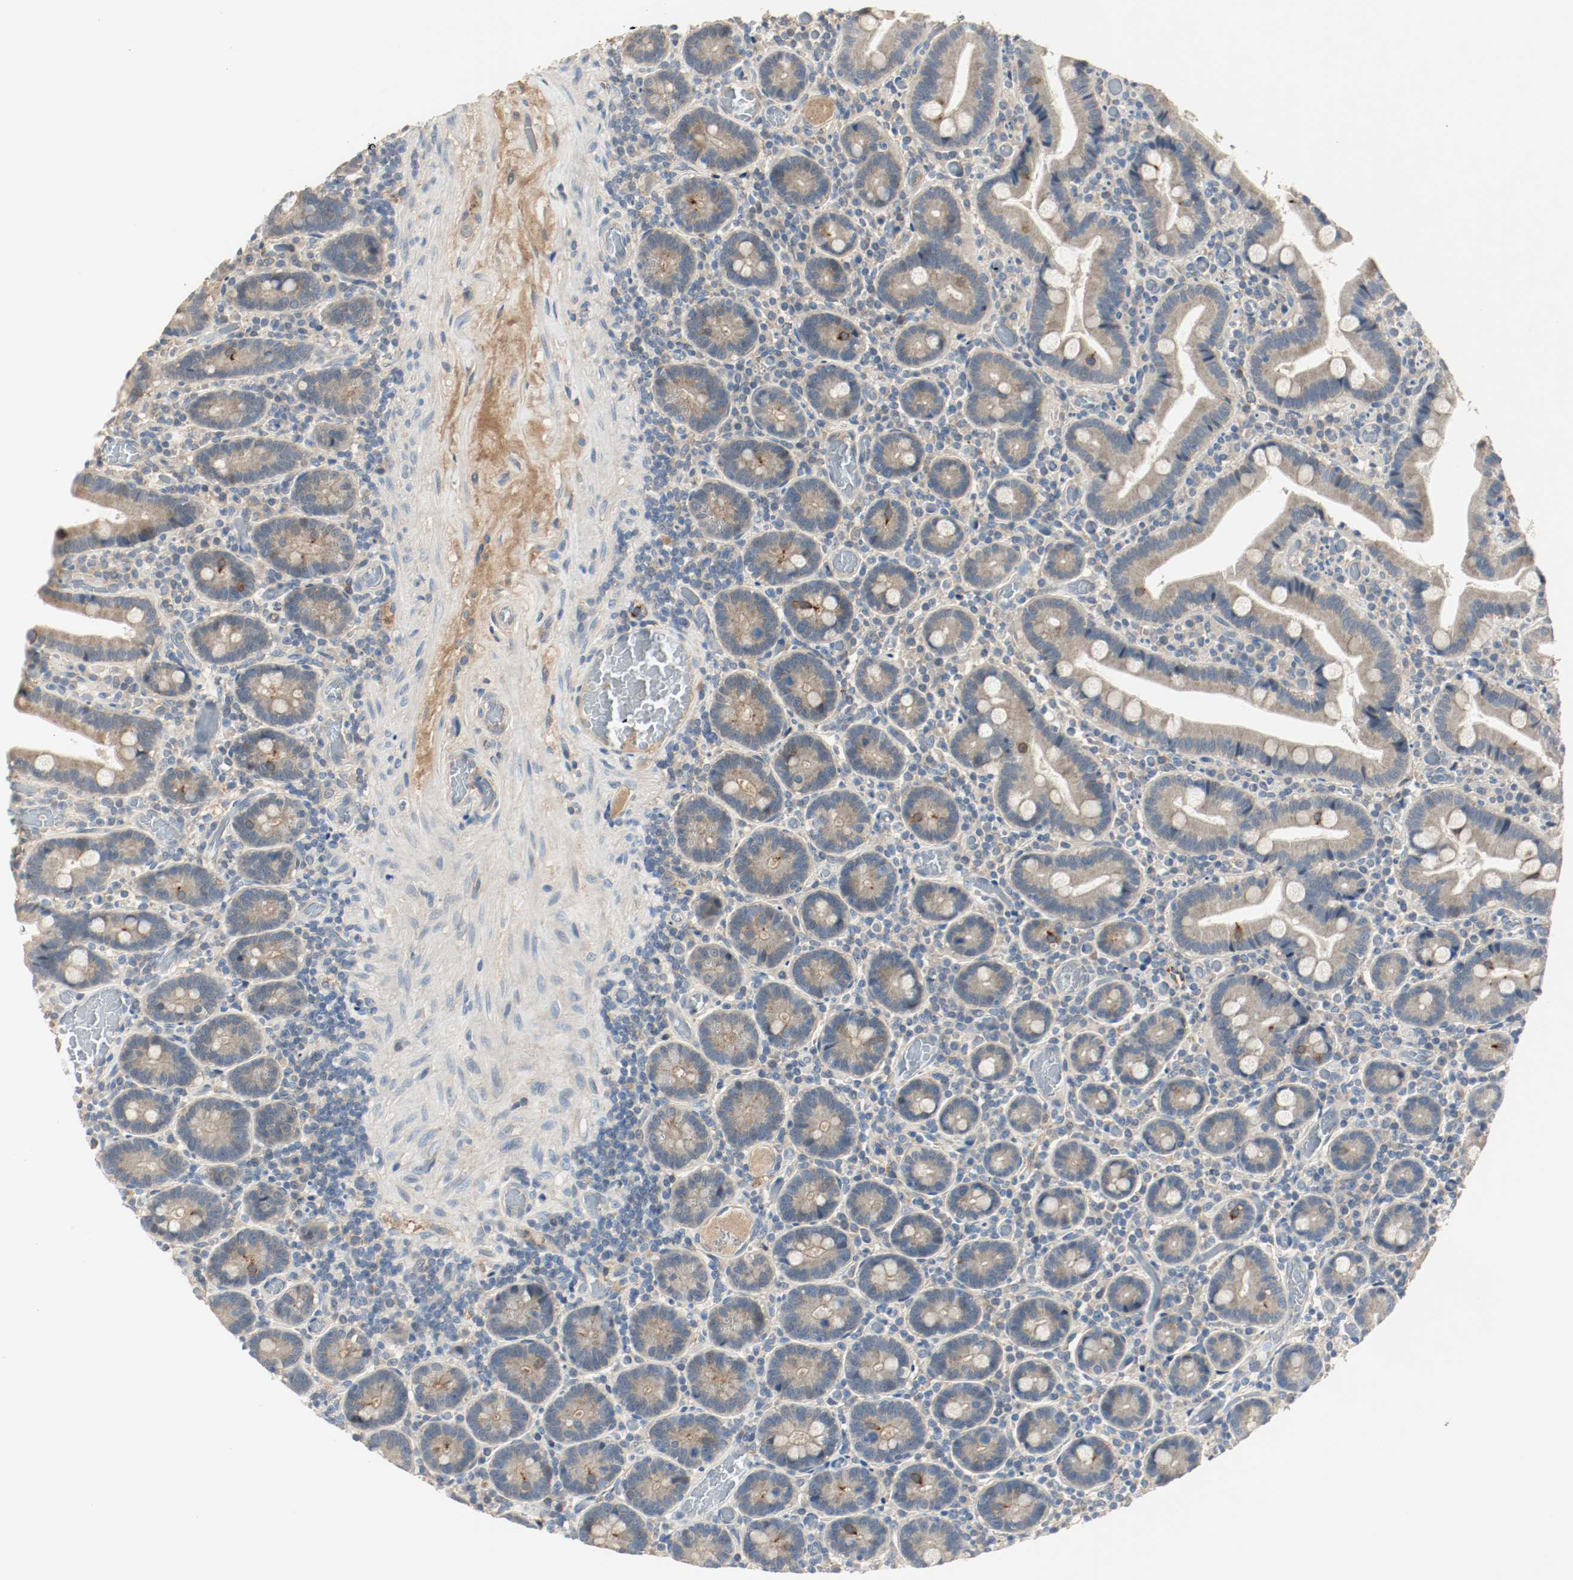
{"staining": {"intensity": "moderate", "quantity": "25%-75%", "location": "cytoplasmic/membranous"}, "tissue": "duodenum", "cell_type": "Glandular cells", "image_type": "normal", "snomed": [{"axis": "morphology", "description": "Normal tissue, NOS"}, {"axis": "topography", "description": "Duodenum"}], "caption": "Duodenum stained with DAB (3,3'-diaminobenzidine) IHC shows medium levels of moderate cytoplasmic/membranous expression in approximately 25%-75% of glandular cells.", "gene": "MELTF", "patient": {"sex": "female", "age": 53}}